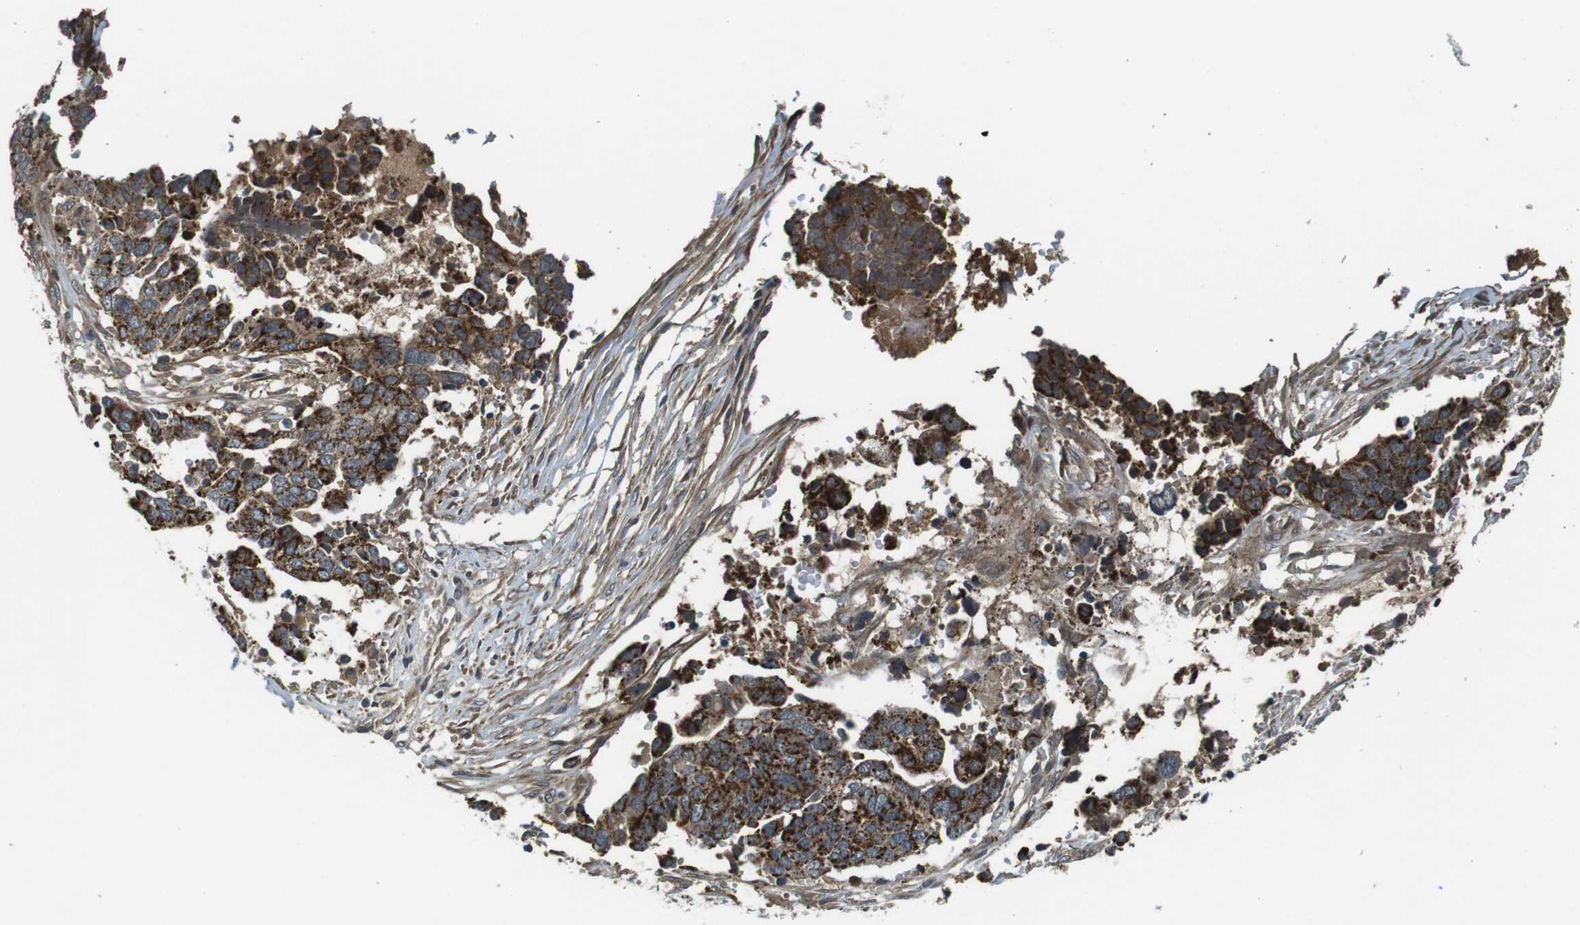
{"staining": {"intensity": "strong", "quantity": ">75%", "location": "cytoplasmic/membranous"}, "tissue": "ovarian cancer", "cell_type": "Tumor cells", "image_type": "cancer", "snomed": [{"axis": "morphology", "description": "Cystadenocarcinoma, serous, NOS"}, {"axis": "topography", "description": "Ovary"}], "caption": "Protein analysis of ovarian cancer (serous cystadenocarcinoma) tissue reveals strong cytoplasmic/membranous expression in about >75% of tumor cells.", "gene": "IFFO2", "patient": {"sex": "female", "age": 44}}